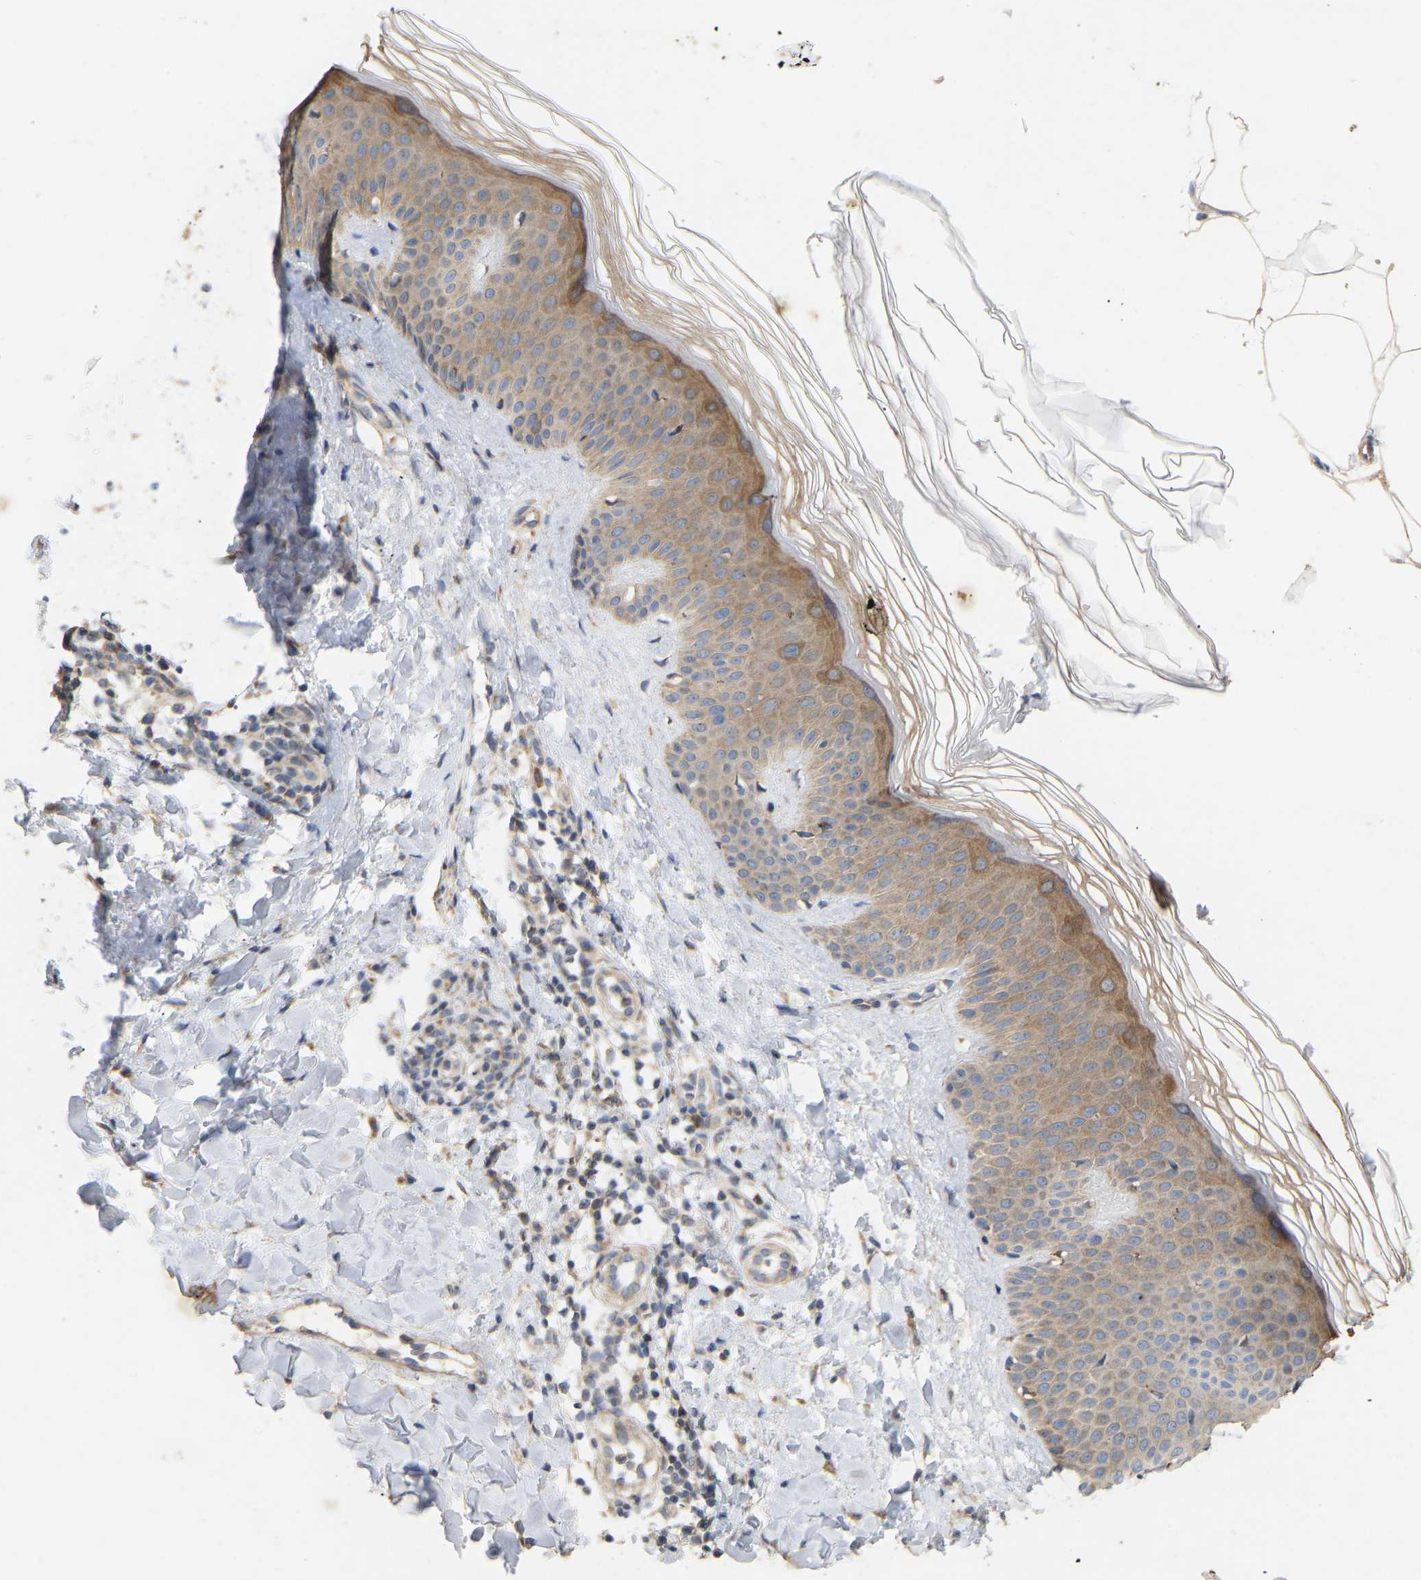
{"staining": {"intensity": "weak", "quantity": "25%-75%", "location": "cytoplasmic/membranous"}, "tissue": "skin", "cell_type": "Fibroblasts", "image_type": "normal", "snomed": [{"axis": "morphology", "description": "Normal tissue, NOS"}, {"axis": "morphology", "description": "Malignant melanoma, Metastatic site"}, {"axis": "topography", "description": "Skin"}], "caption": "The image exhibits staining of benign skin, revealing weak cytoplasmic/membranous protein expression (brown color) within fibroblasts. (Brightfield microscopy of DAB IHC at high magnification).", "gene": "HACD2", "patient": {"sex": "male", "age": 41}}